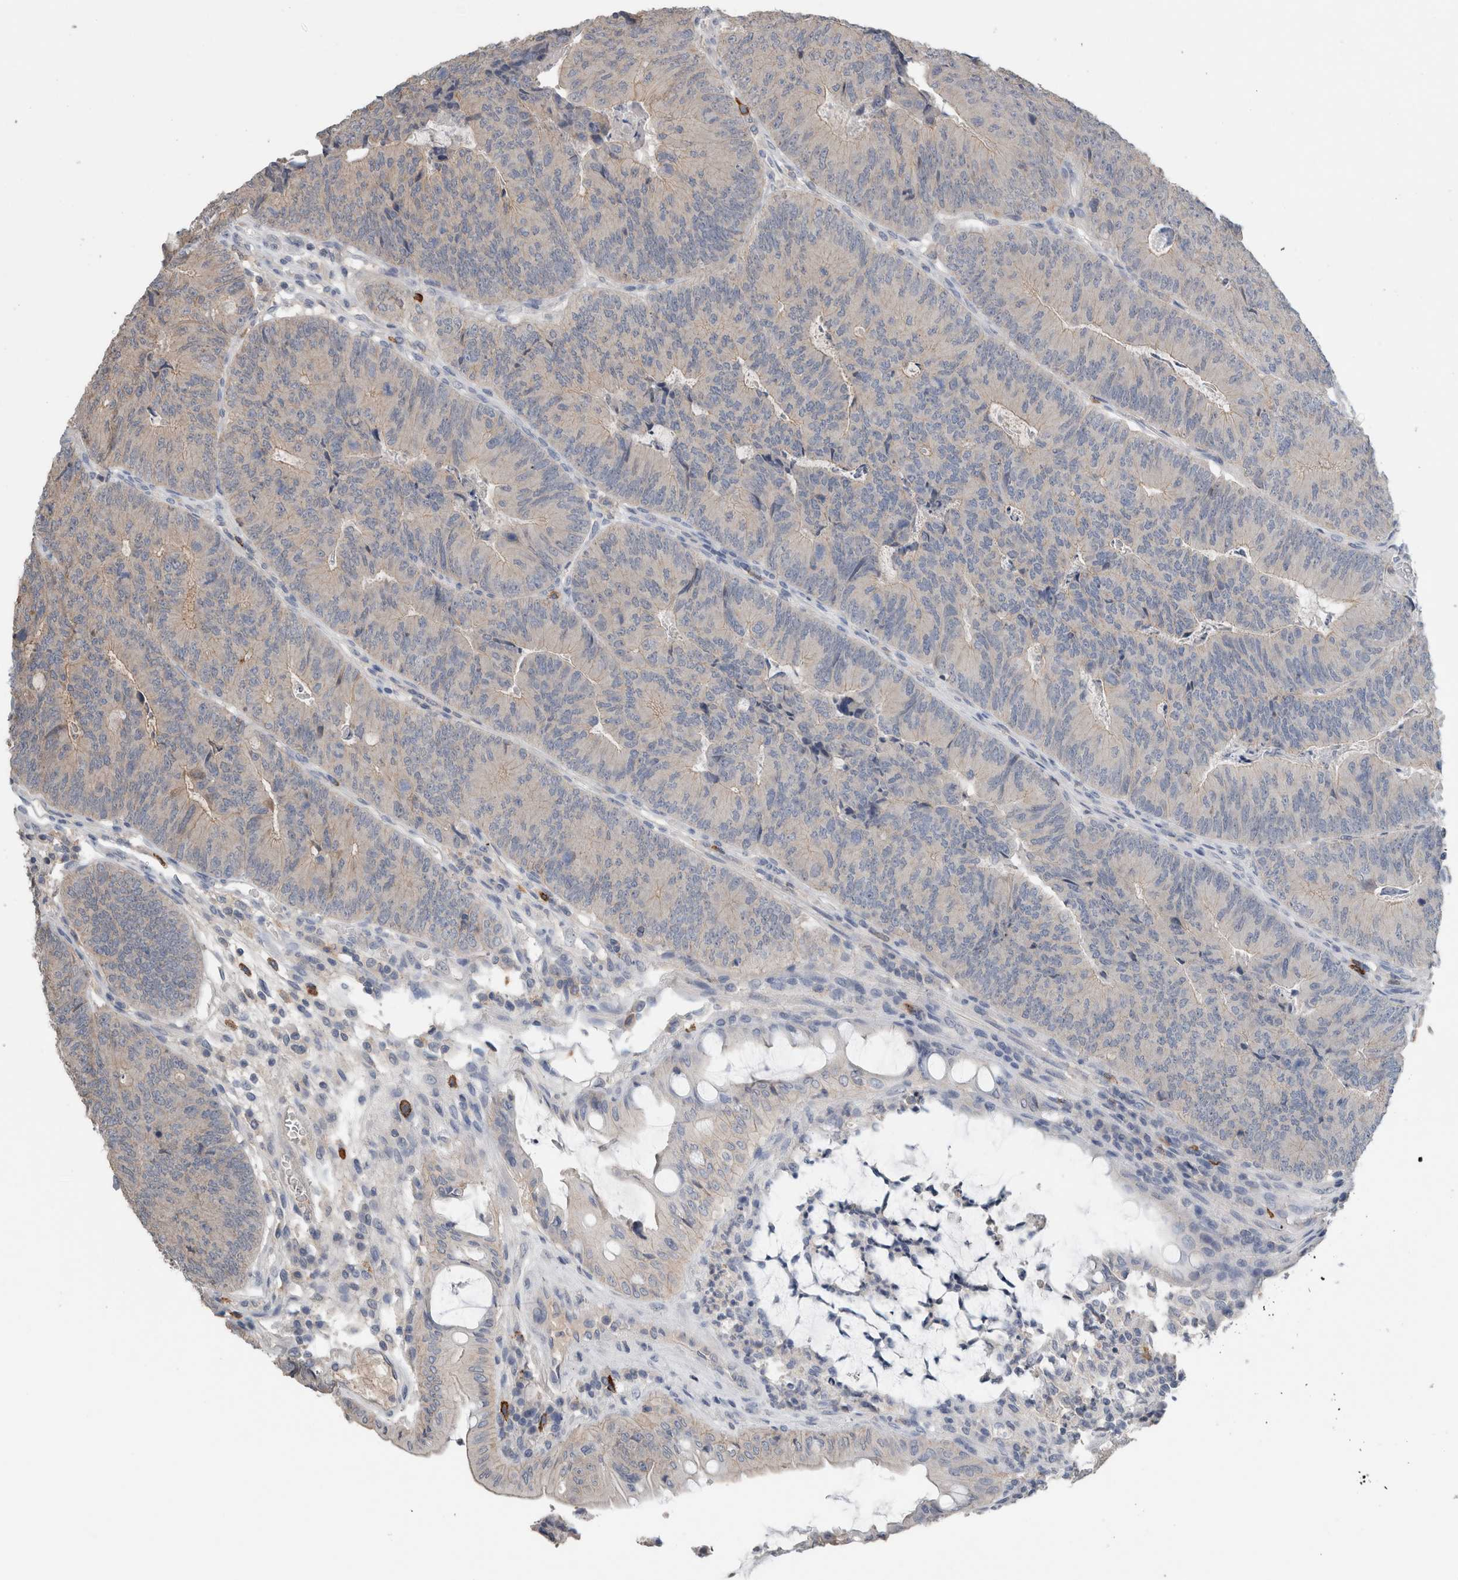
{"staining": {"intensity": "weak", "quantity": "<25%", "location": "cytoplasmic/membranous"}, "tissue": "colorectal cancer", "cell_type": "Tumor cells", "image_type": "cancer", "snomed": [{"axis": "morphology", "description": "Adenocarcinoma, NOS"}, {"axis": "topography", "description": "Colon"}], "caption": "The micrograph demonstrates no staining of tumor cells in colorectal cancer (adenocarcinoma). (Immunohistochemistry, brightfield microscopy, high magnification).", "gene": "CRNN", "patient": {"sex": "female", "age": 67}}